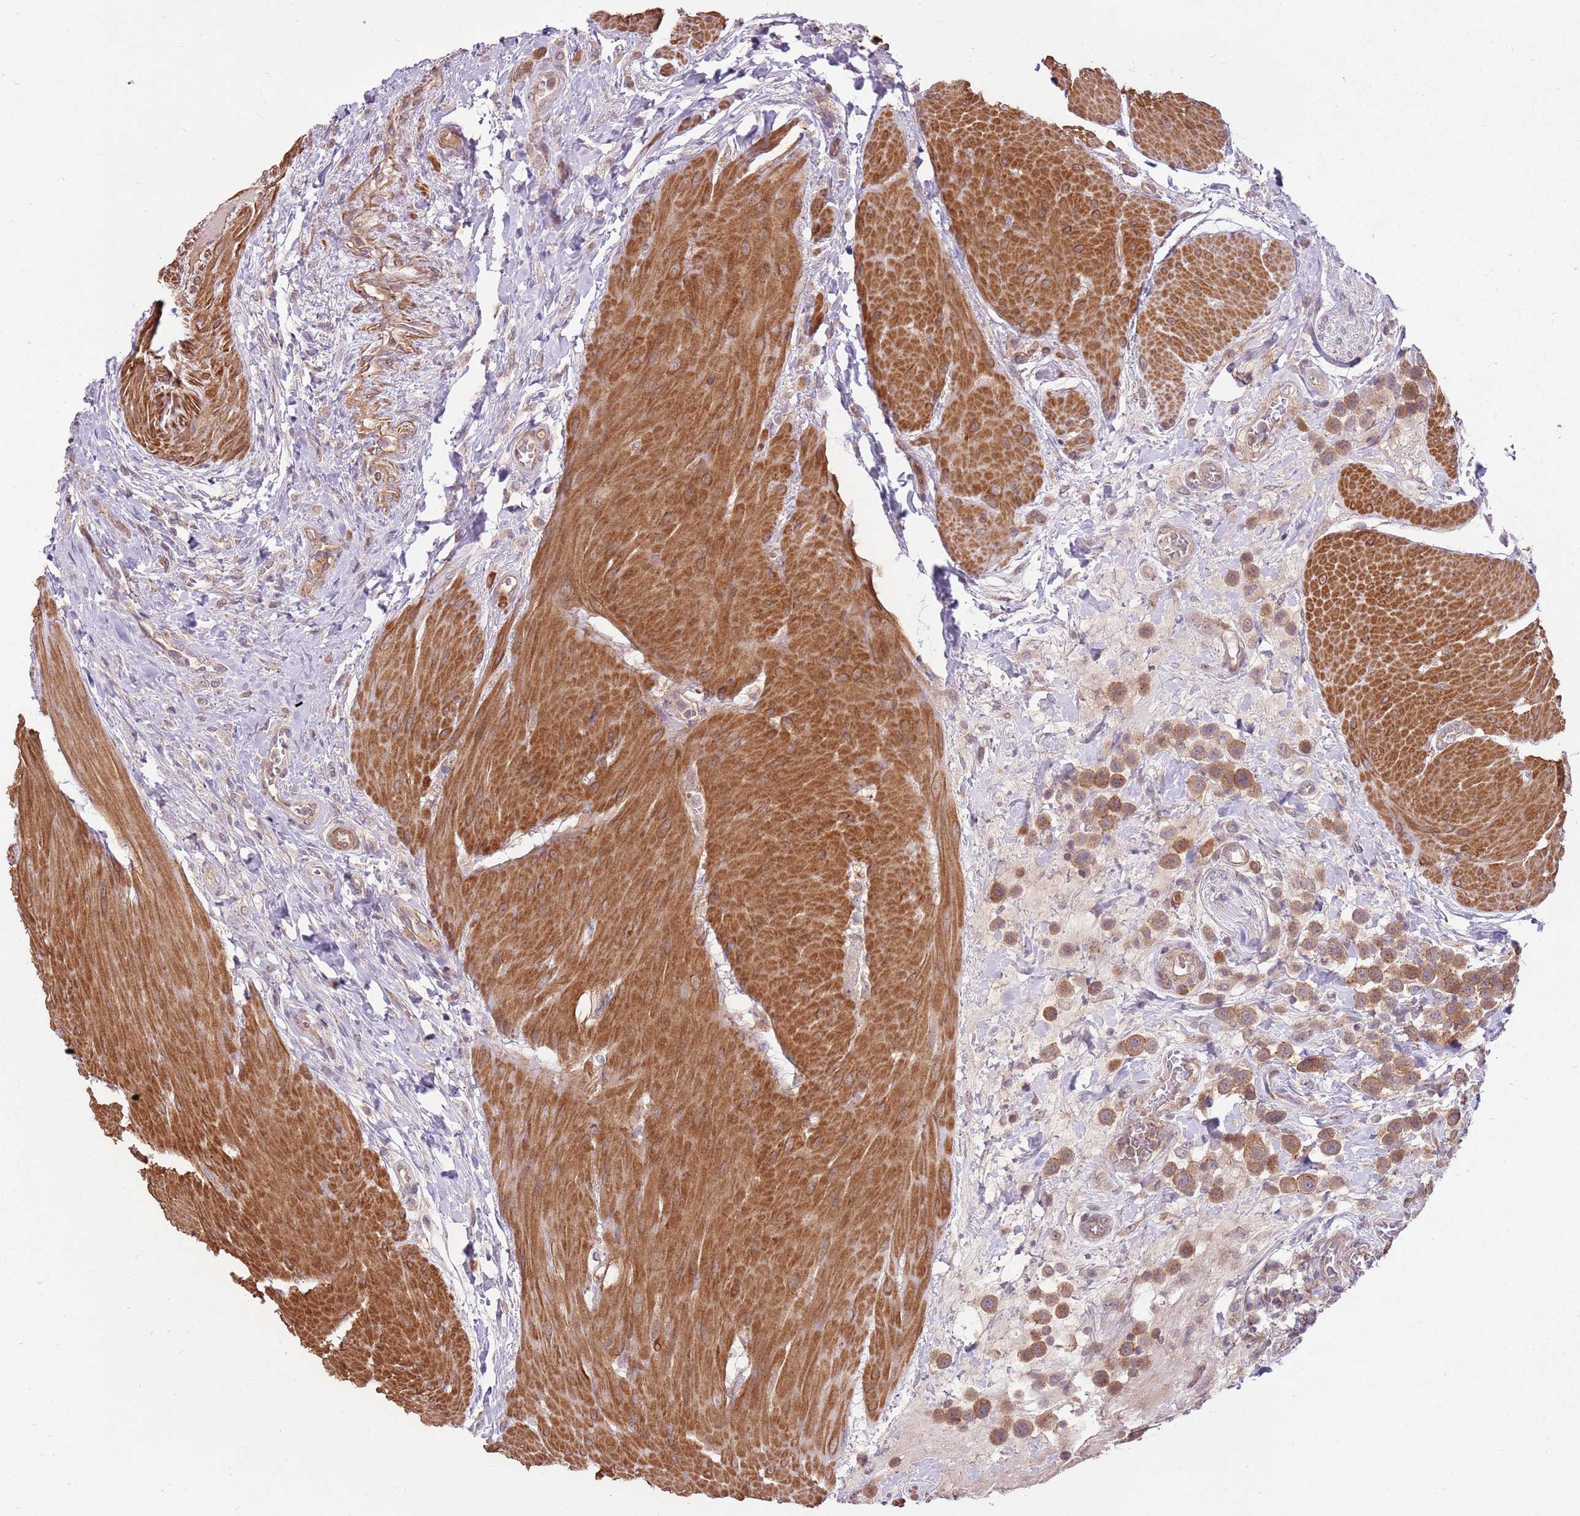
{"staining": {"intensity": "moderate", "quantity": ">75%", "location": "cytoplasmic/membranous"}, "tissue": "urothelial cancer", "cell_type": "Tumor cells", "image_type": "cancer", "snomed": [{"axis": "morphology", "description": "Urothelial carcinoma, High grade"}, {"axis": "topography", "description": "Urinary bladder"}], "caption": "DAB (3,3'-diaminobenzidine) immunohistochemical staining of human urothelial cancer displays moderate cytoplasmic/membranous protein positivity in about >75% of tumor cells.", "gene": "SPATA31D1", "patient": {"sex": "male", "age": 50}}